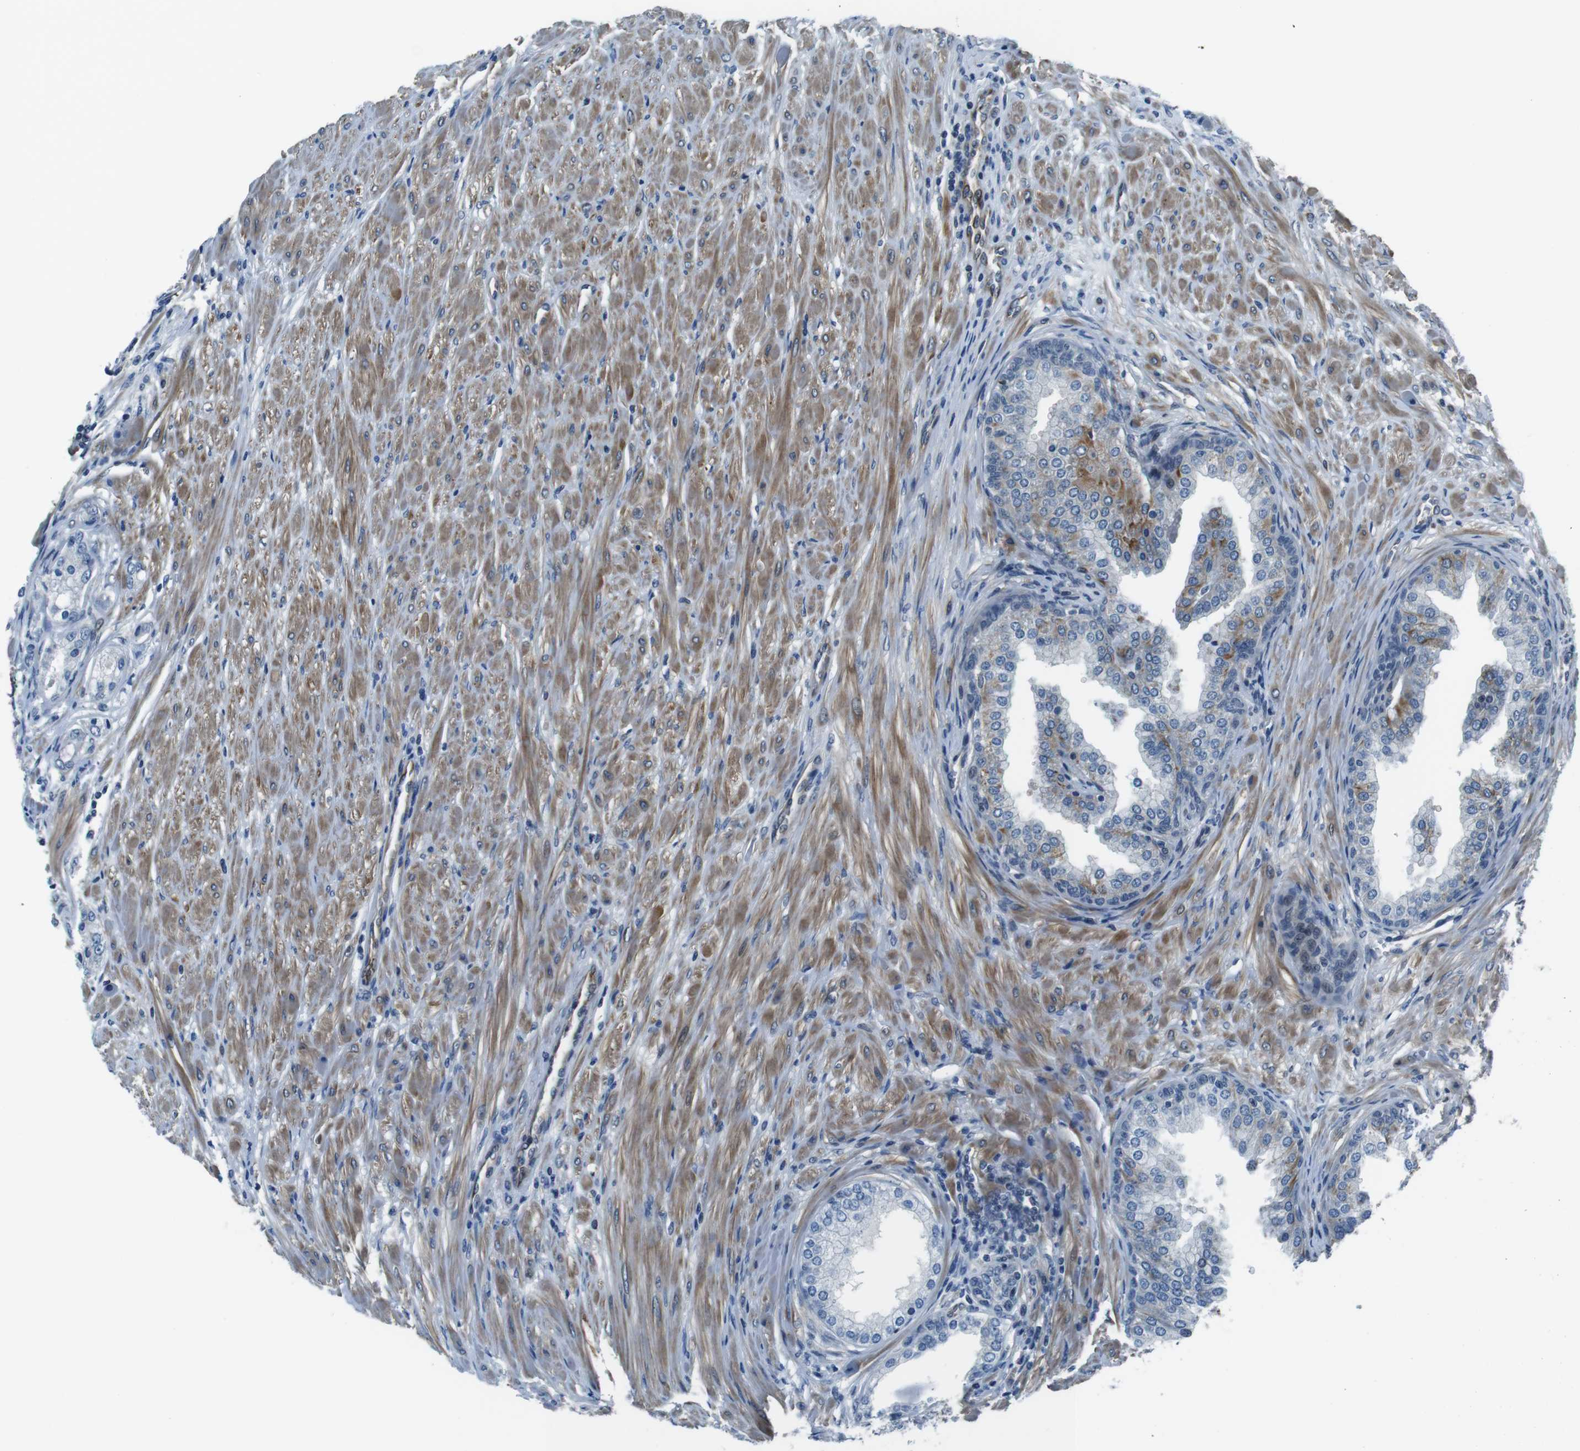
{"staining": {"intensity": "negative", "quantity": "none", "location": "none"}, "tissue": "prostate cancer", "cell_type": "Tumor cells", "image_type": "cancer", "snomed": [{"axis": "morphology", "description": "Adenocarcinoma, High grade"}, {"axis": "topography", "description": "Prostate"}], "caption": "Immunohistochemistry (IHC) of prostate cancer shows no expression in tumor cells.", "gene": "LRRC49", "patient": {"sex": "male", "age": 59}}